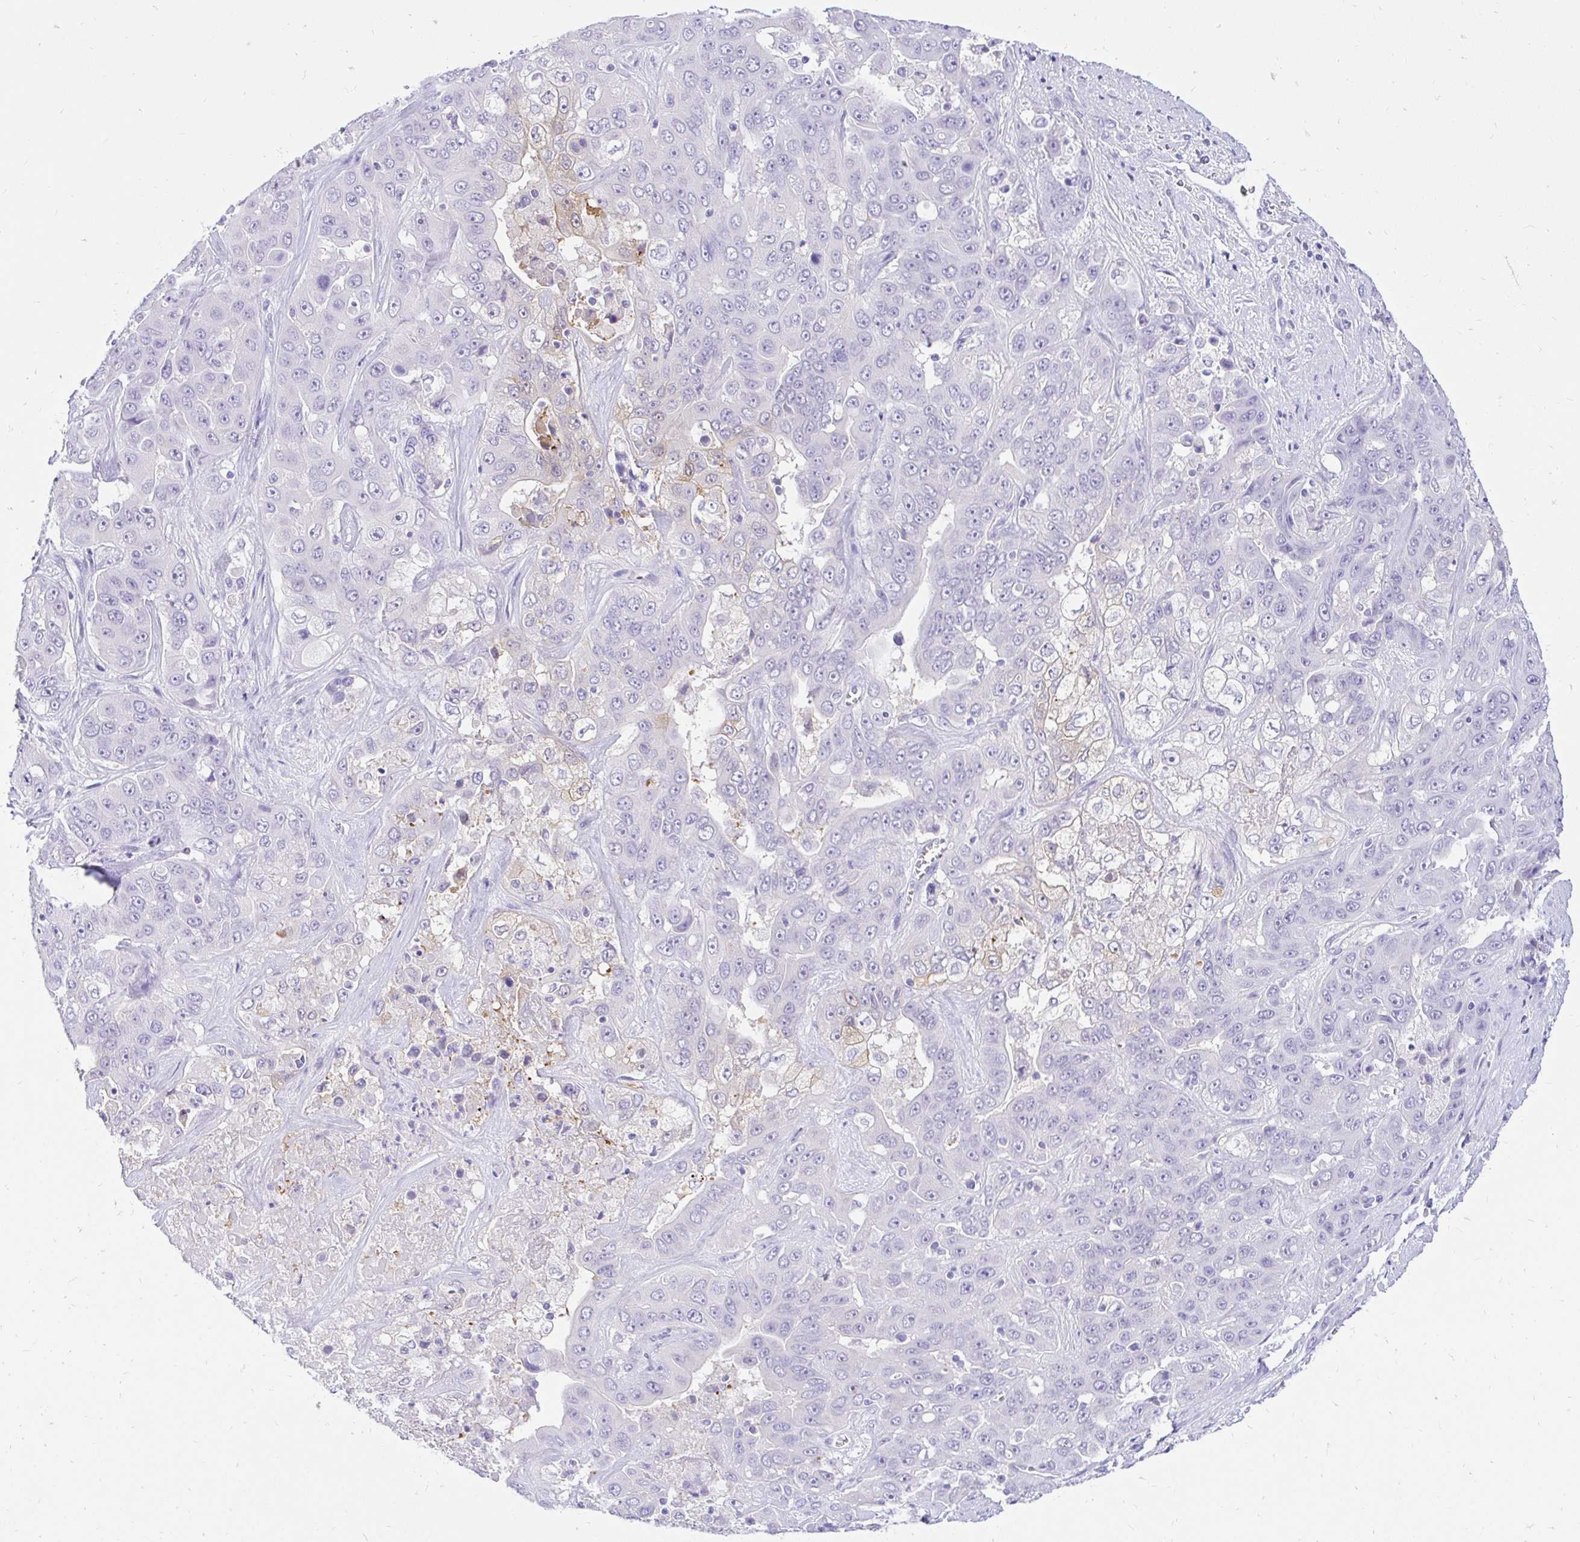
{"staining": {"intensity": "negative", "quantity": "none", "location": "none"}, "tissue": "liver cancer", "cell_type": "Tumor cells", "image_type": "cancer", "snomed": [{"axis": "morphology", "description": "Cholangiocarcinoma"}, {"axis": "topography", "description": "Liver"}], "caption": "An immunohistochemistry photomicrograph of liver cancer is shown. There is no staining in tumor cells of liver cancer.", "gene": "FATE1", "patient": {"sex": "female", "age": 52}}